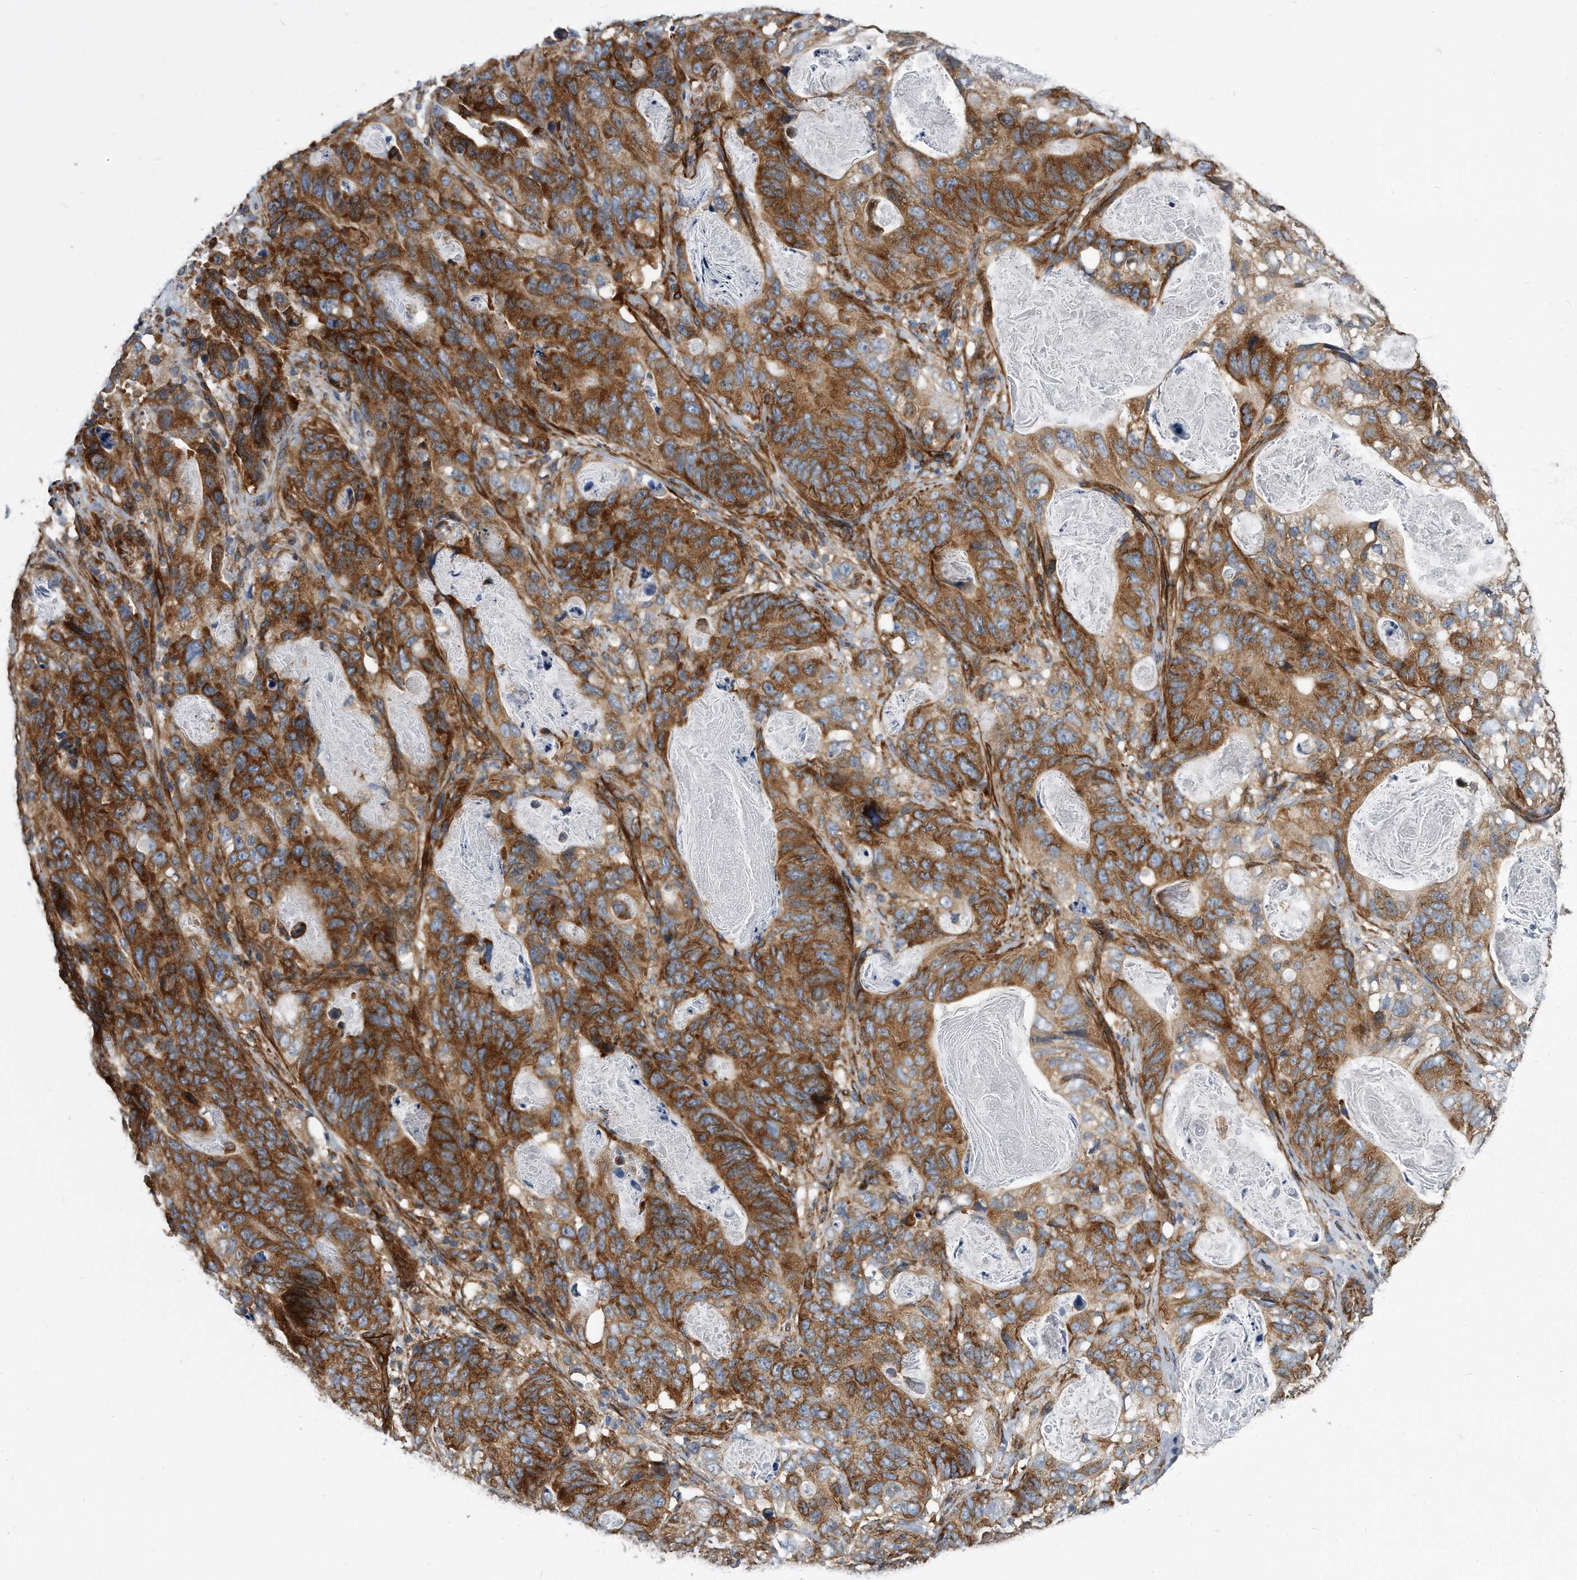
{"staining": {"intensity": "strong", "quantity": ">75%", "location": "cytoplasmic/membranous"}, "tissue": "stomach cancer", "cell_type": "Tumor cells", "image_type": "cancer", "snomed": [{"axis": "morphology", "description": "Normal tissue, NOS"}, {"axis": "morphology", "description": "Adenocarcinoma, NOS"}, {"axis": "topography", "description": "Stomach"}], "caption": "This image exhibits immunohistochemistry staining of stomach adenocarcinoma, with high strong cytoplasmic/membranous expression in approximately >75% of tumor cells.", "gene": "EIF2B4", "patient": {"sex": "female", "age": 89}}